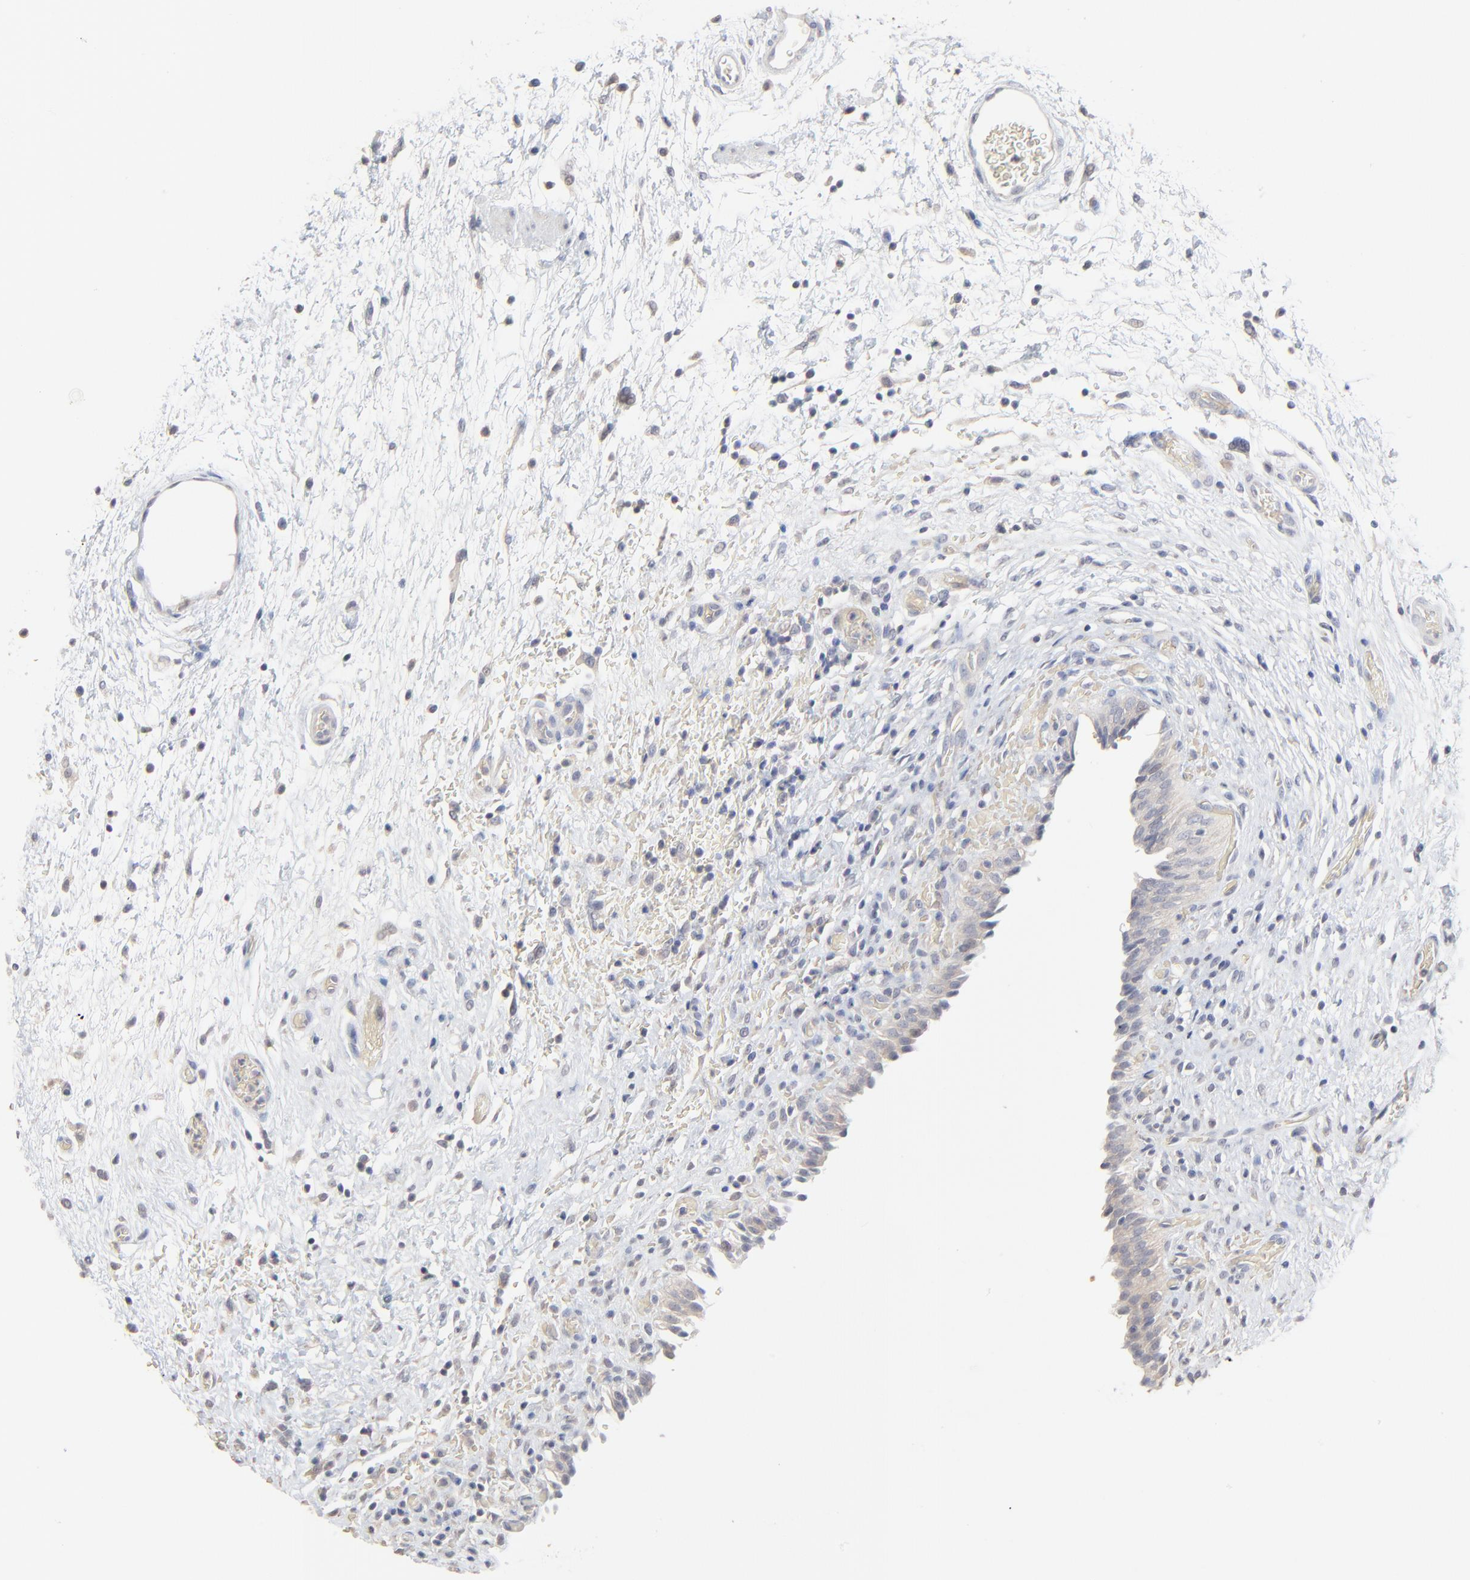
{"staining": {"intensity": "weak", "quantity": ">75%", "location": "cytoplasmic/membranous"}, "tissue": "urinary bladder", "cell_type": "Urothelial cells", "image_type": "normal", "snomed": [{"axis": "morphology", "description": "Normal tissue, NOS"}, {"axis": "topography", "description": "Urinary bladder"}], "caption": "Immunohistochemistry (IHC) (DAB (3,3'-diaminobenzidine)) staining of unremarkable urinary bladder reveals weak cytoplasmic/membranous protein positivity in approximately >75% of urothelial cells. (brown staining indicates protein expression, while blue staining denotes nuclei).", "gene": "FANCB", "patient": {"sex": "male", "age": 51}}